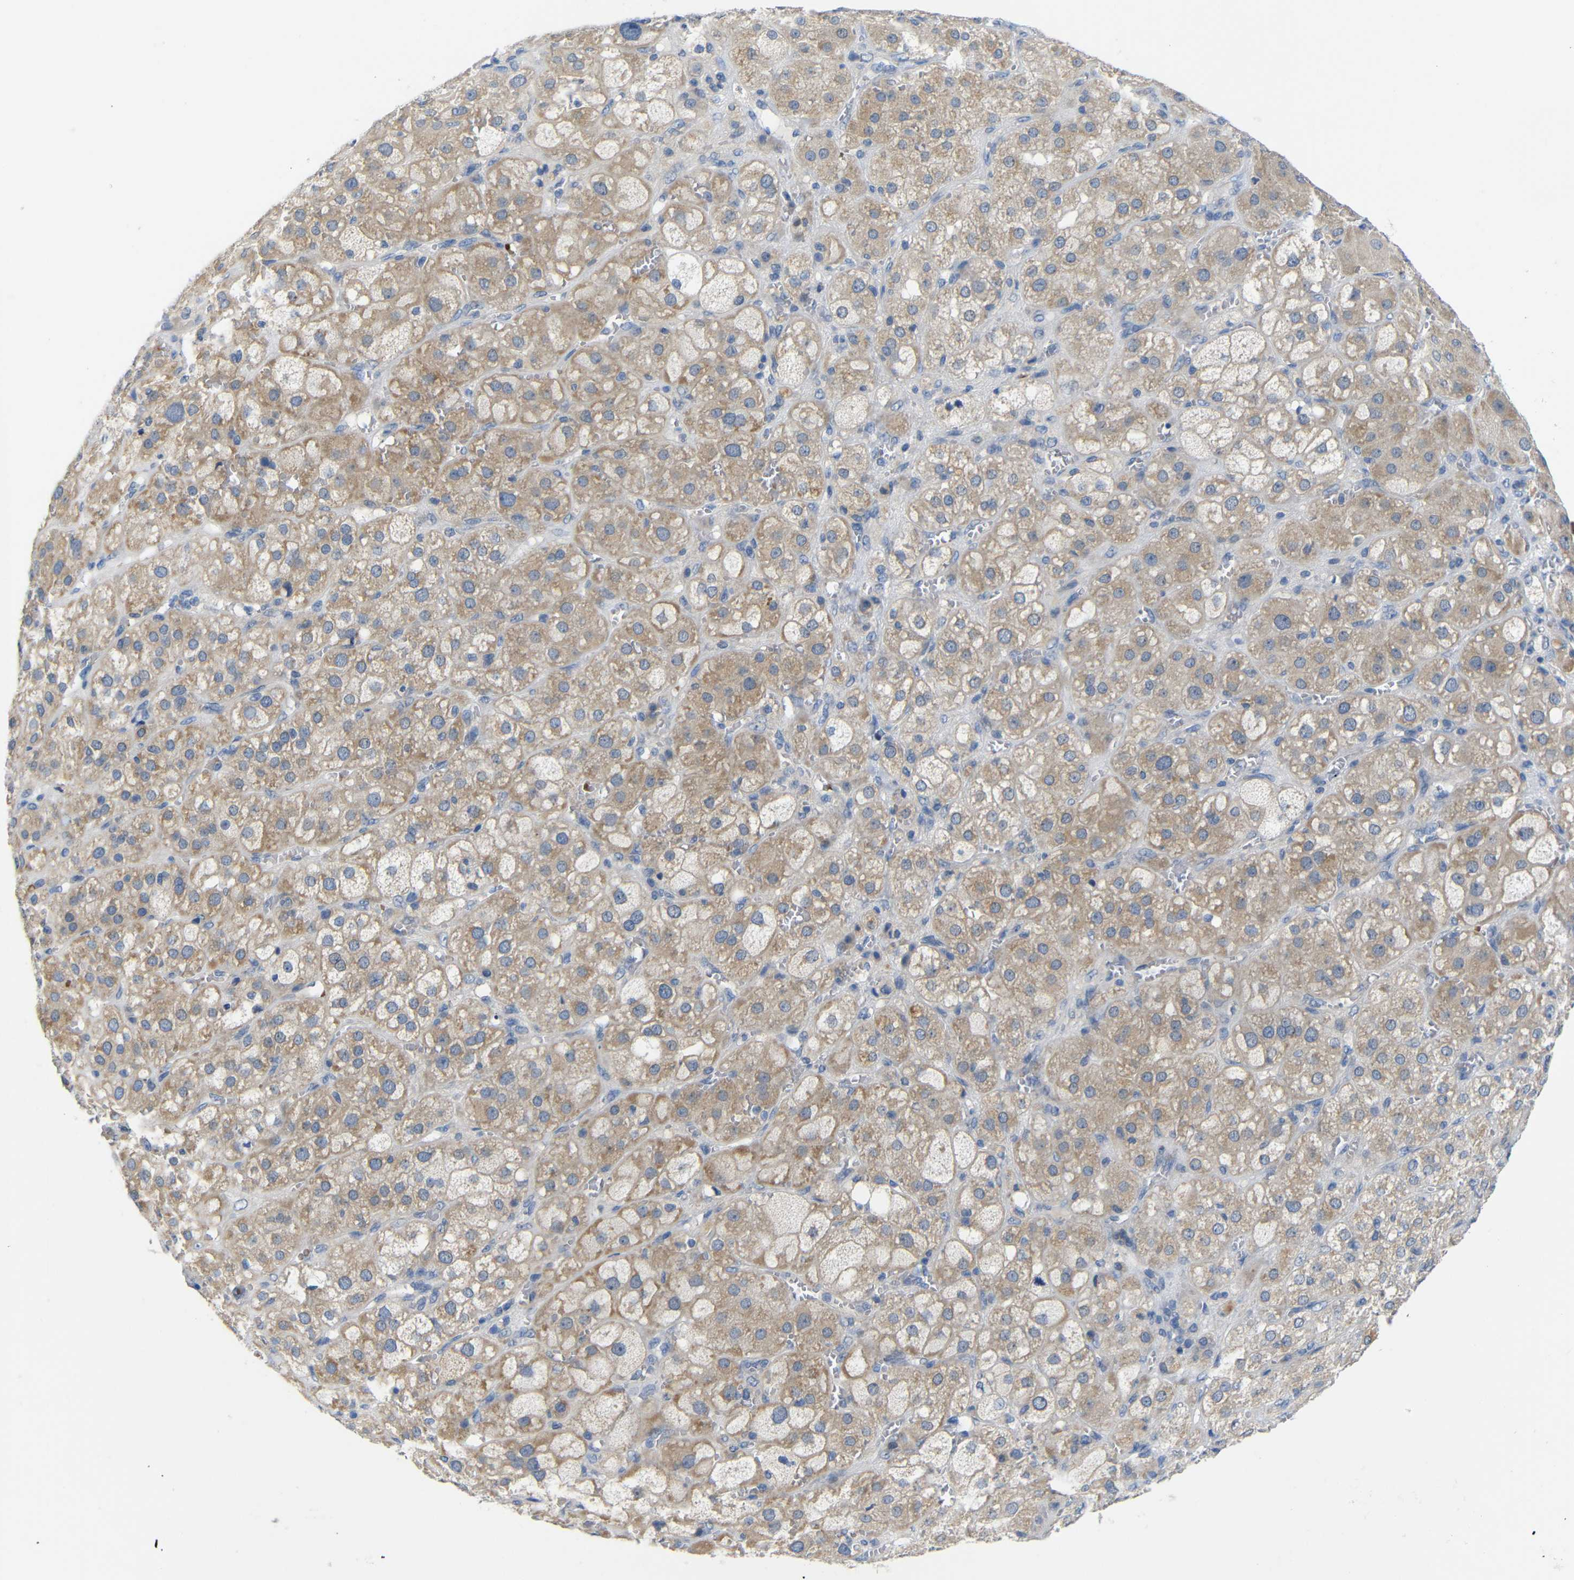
{"staining": {"intensity": "weak", "quantity": "<25%", "location": "cytoplasmic/membranous"}, "tissue": "adrenal gland", "cell_type": "Glandular cells", "image_type": "normal", "snomed": [{"axis": "morphology", "description": "Normal tissue, NOS"}, {"axis": "topography", "description": "Adrenal gland"}], "caption": "Protein analysis of benign adrenal gland shows no significant expression in glandular cells.", "gene": "TBC1D32", "patient": {"sex": "female", "age": 47}}